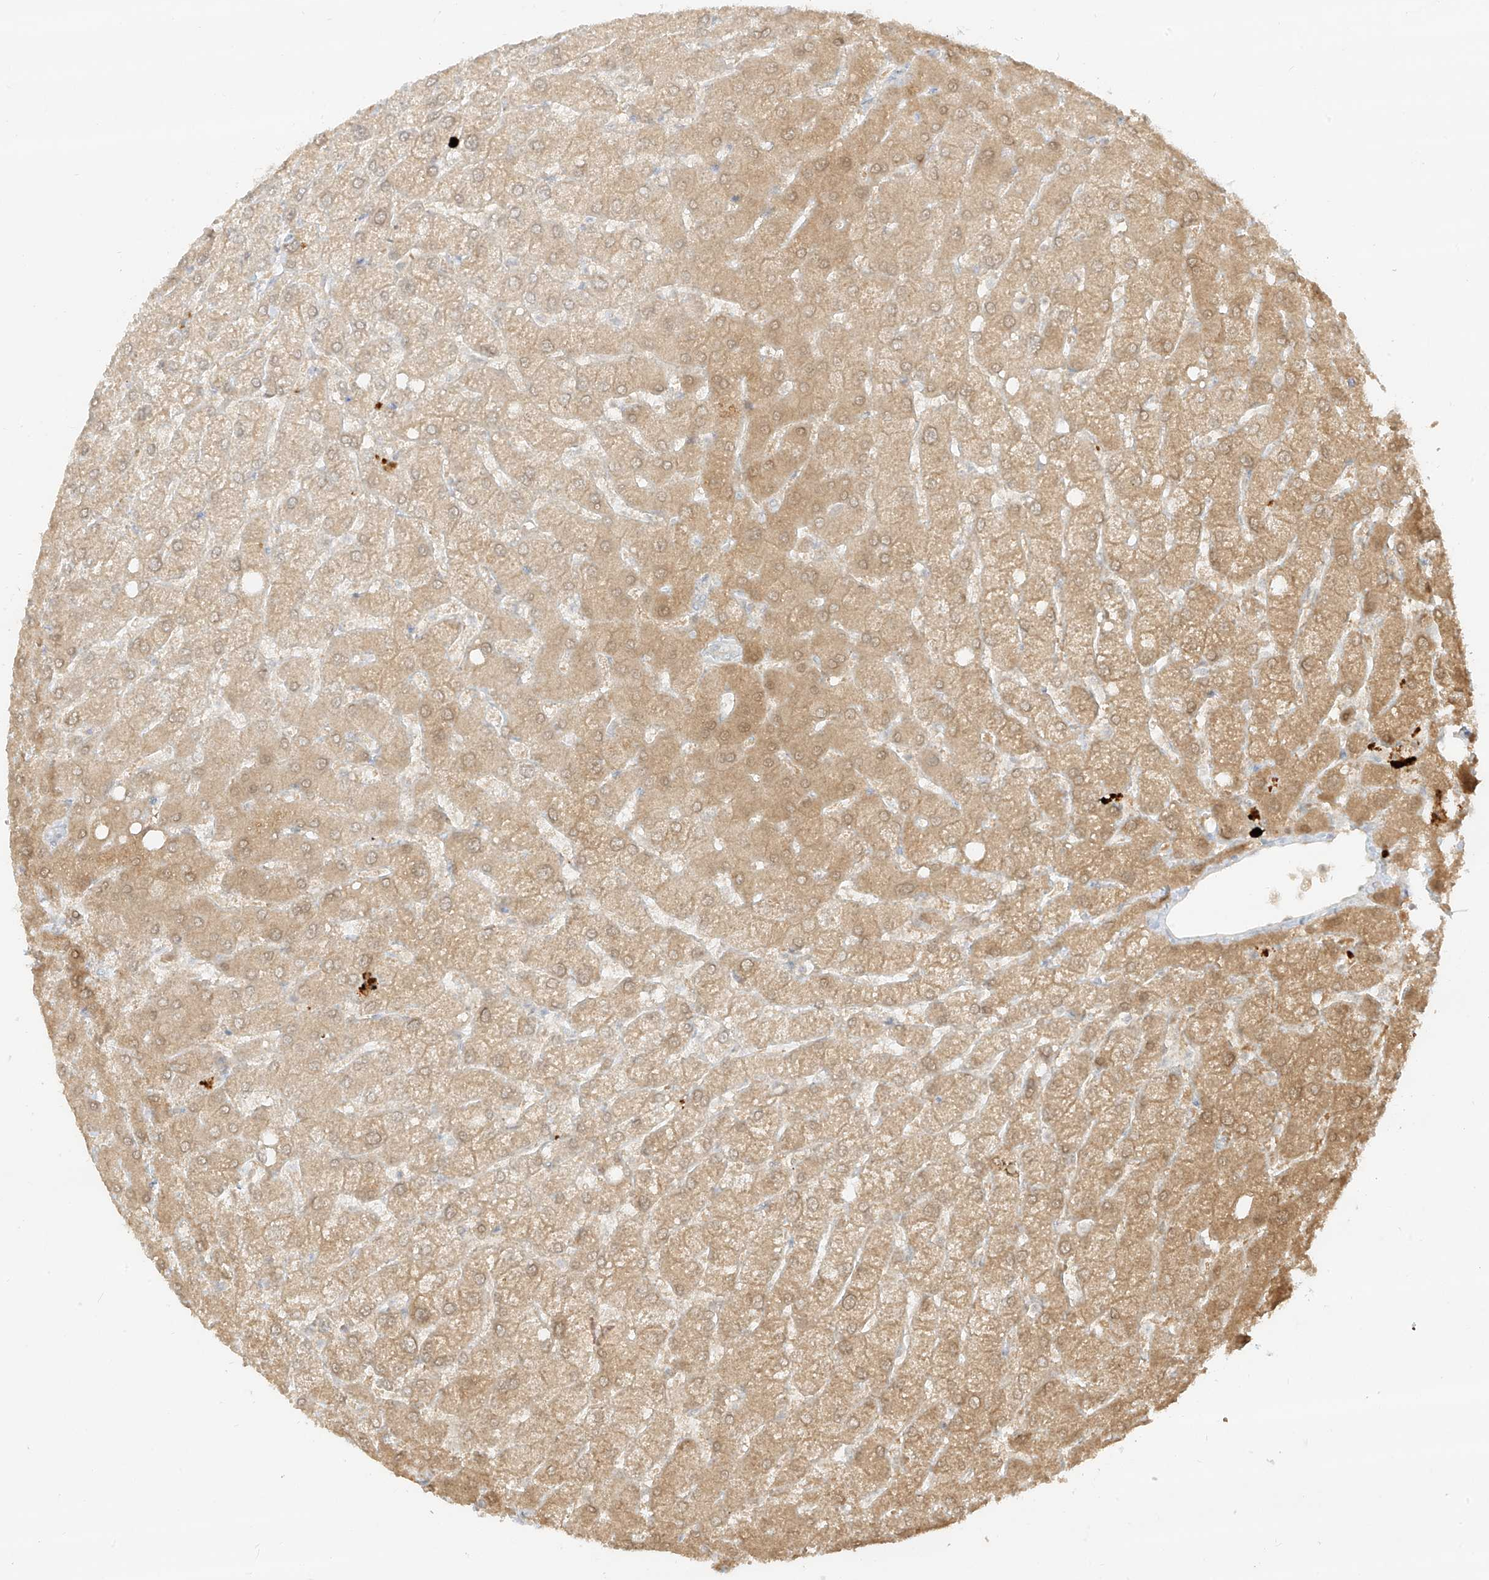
{"staining": {"intensity": "negative", "quantity": "none", "location": "none"}, "tissue": "liver", "cell_type": "Cholangiocytes", "image_type": "normal", "snomed": [{"axis": "morphology", "description": "Normal tissue, NOS"}, {"axis": "topography", "description": "Liver"}], "caption": "The photomicrograph demonstrates no significant positivity in cholangiocytes of liver.", "gene": "LIPT1", "patient": {"sex": "female", "age": 54}}